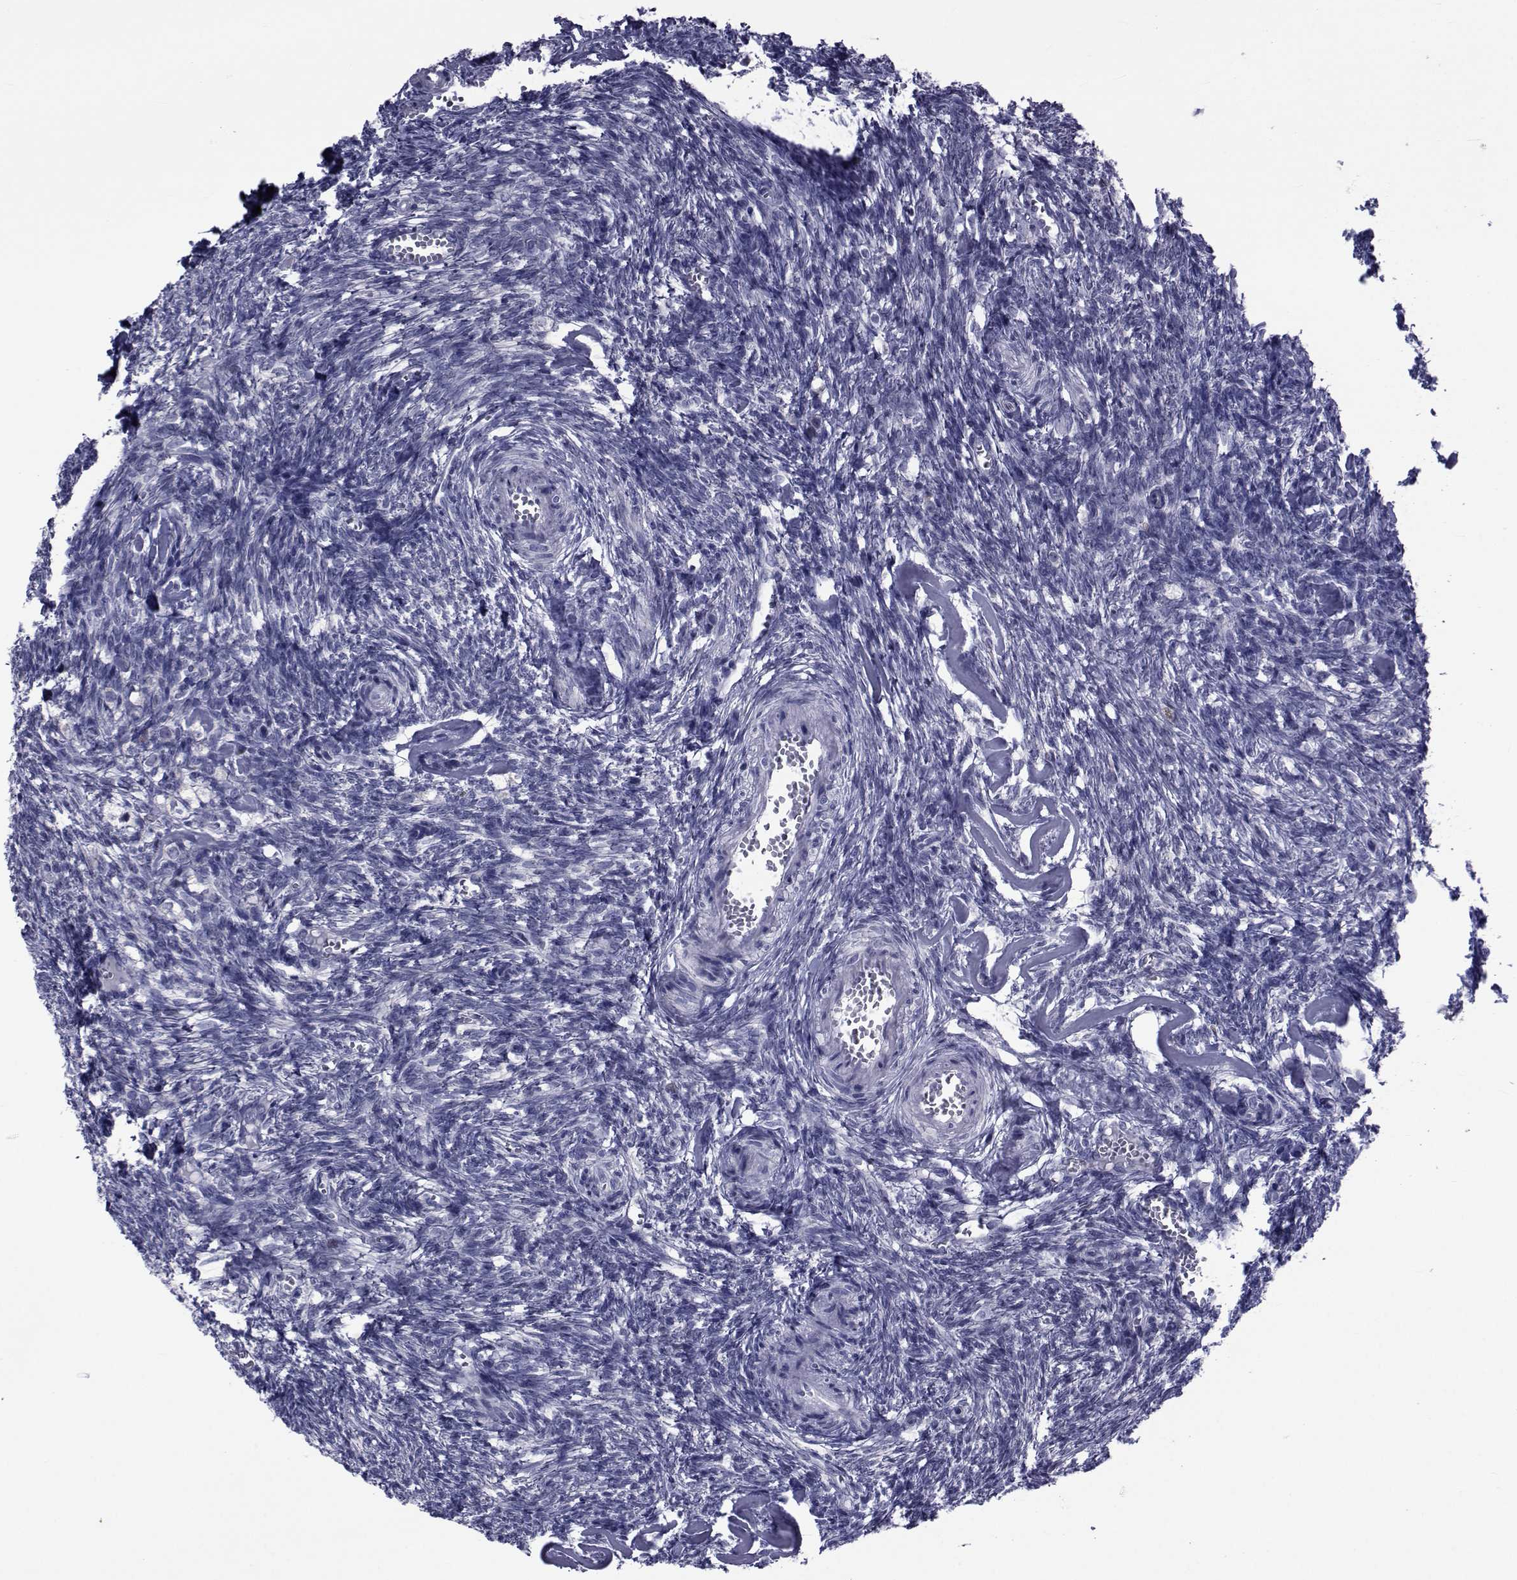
{"staining": {"intensity": "weak", "quantity": ">75%", "location": "cytoplasmic/membranous"}, "tissue": "ovary", "cell_type": "Follicle cells", "image_type": "normal", "snomed": [{"axis": "morphology", "description": "Normal tissue, NOS"}, {"axis": "topography", "description": "Ovary"}], "caption": "The image demonstrates immunohistochemical staining of benign ovary. There is weak cytoplasmic/membranous positivity is appreciated in approximately >75% of follicle cells. (DAB = brown stain, brightfield microscopy at high magnification).", "gene": "GKAP1", "patient": {"sex": "female", "age": 43}}